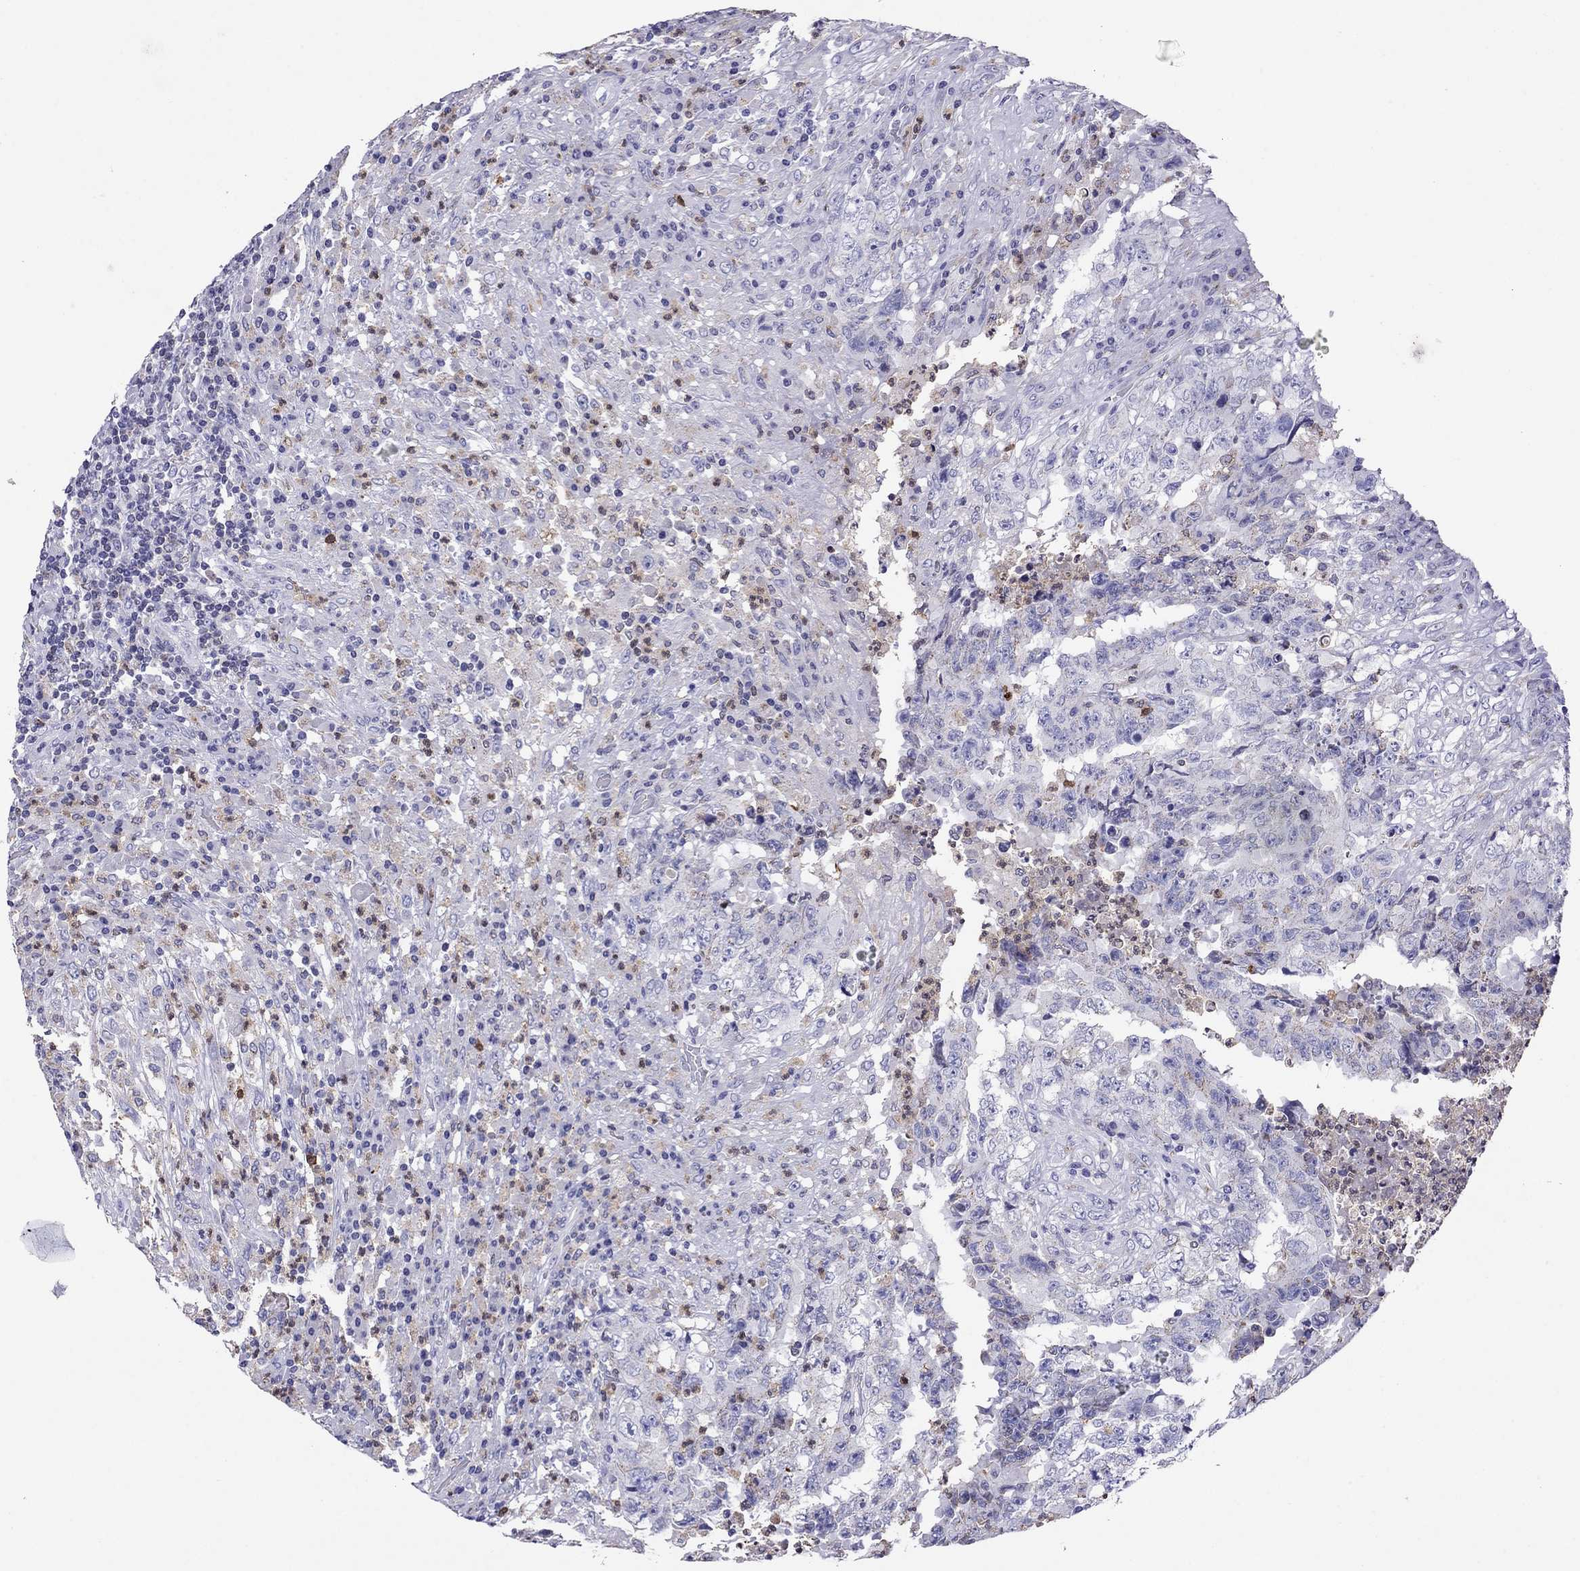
{"staining": {"intensity": "negative", "quantity": "none", "location": "none"}, "tissue": "testis cancer", "cell_type": "Tumor cells", "image_type": "cancer", "snomed": [{"axis": "morphology", "description": "Necrosis, NOS"}, {"axis": "morphology", "description": "Carcinoma, Embryonal, NOS"}, {"axis": "topography", "description": "Testis"}], "caption": "A high-resolution image shows immunohistochemistry (IHC) staining of testis embryonal carcinoma, which exhibits no significant positivity in tumor cells.", "gene": "SCG2", "patient": {"sex": "male", "age": 19}}